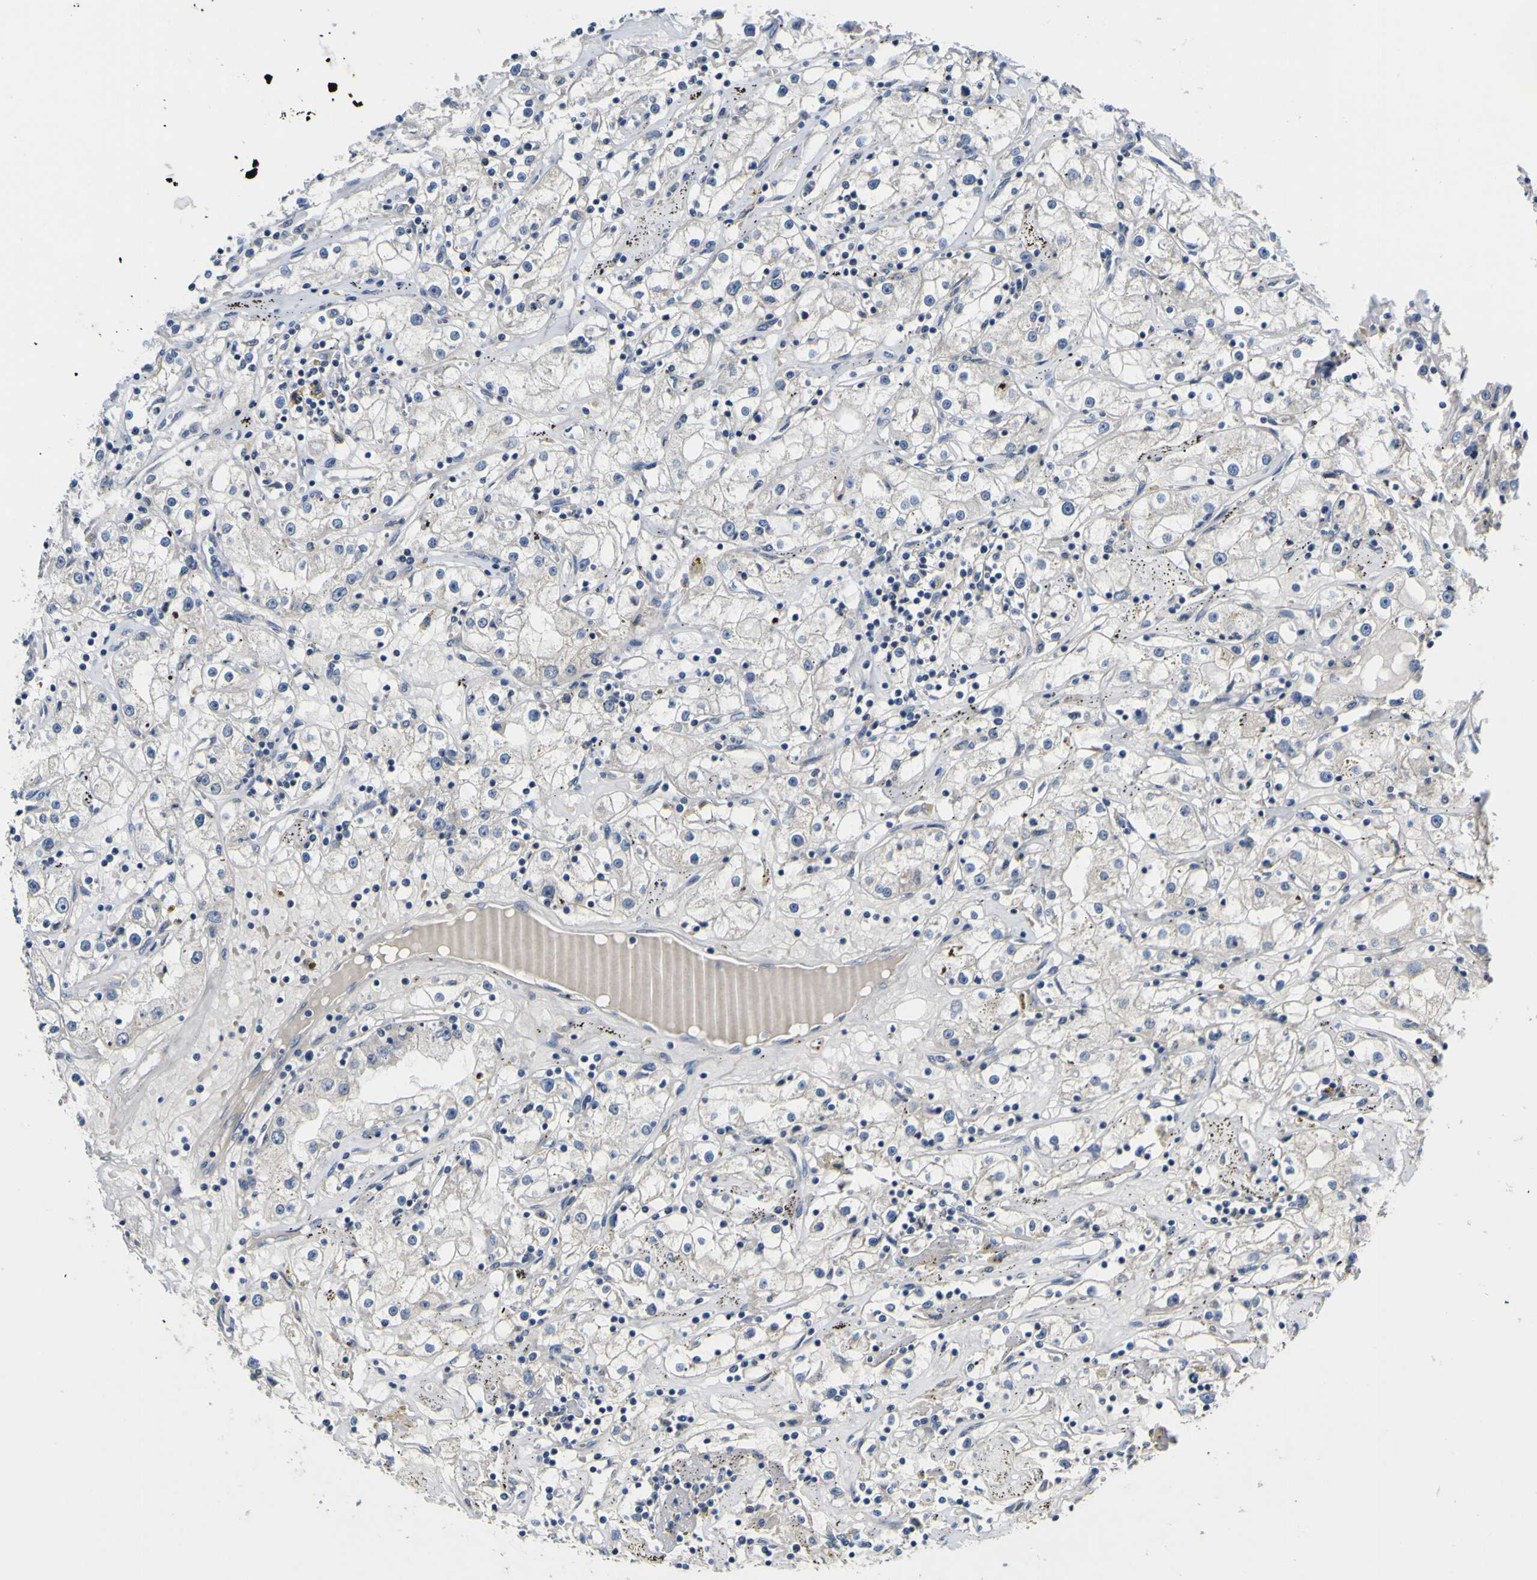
{"staining": {"intensity": "negative", "quantity": "none", "location": "none"}, "tissue": "renal cancer", "cell_type": "Tumor cells", "image_type": "cancer", "snomed": [{"axis": "morphology", "description": "Adenocarcinoma, NOS"}, {"axis": "topography", "description": "Kidney"}], "caption": "An IHC image of renal adenocarcinoma is shown. There is no staining in tumor cells of renal adenocarcinoma. (Brightfield microscopy of DAB immunohistochemistry at high magnification).", "gene": "LDLR", "patient": {"sex": "male", "age": 56}}